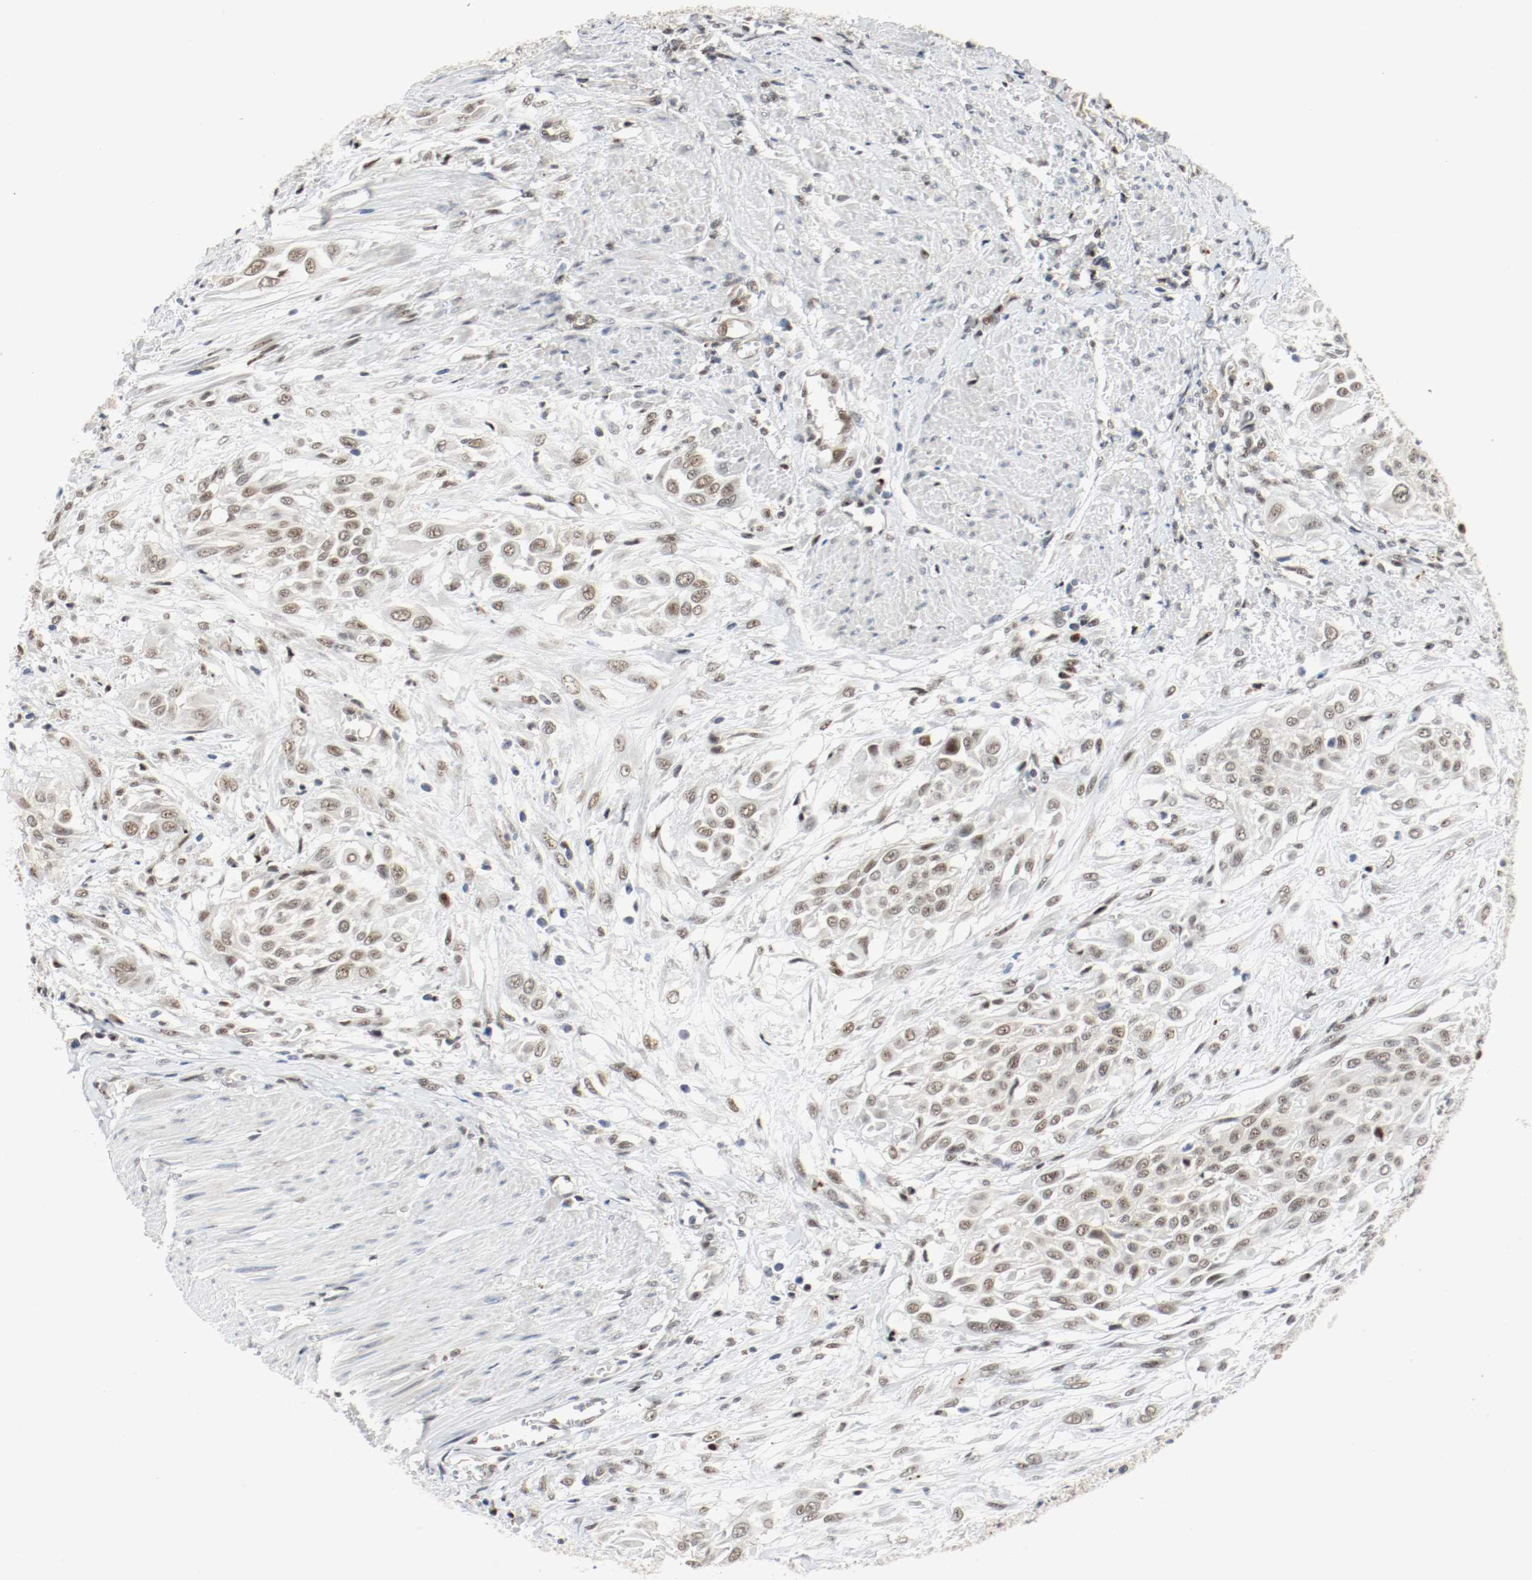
{"staining": {"intensity": "weak", "quantity": "<25%", "location": "nuclear"}, "tissue": "urothelial cancer", "cell_type": "Tumor cells", "image_type": "cancer", "snomed": [{"axis": "morphology", "description": "Urothelial carcinoma, High grade"}, {"axis": "topography", "description": "Urinary bladder"}], "caption": "Tumor cells are negative for brown protein staining in urothelial cancer.", "gene": "ASH1L", "patient": {"sex": "male", "age": 57}}